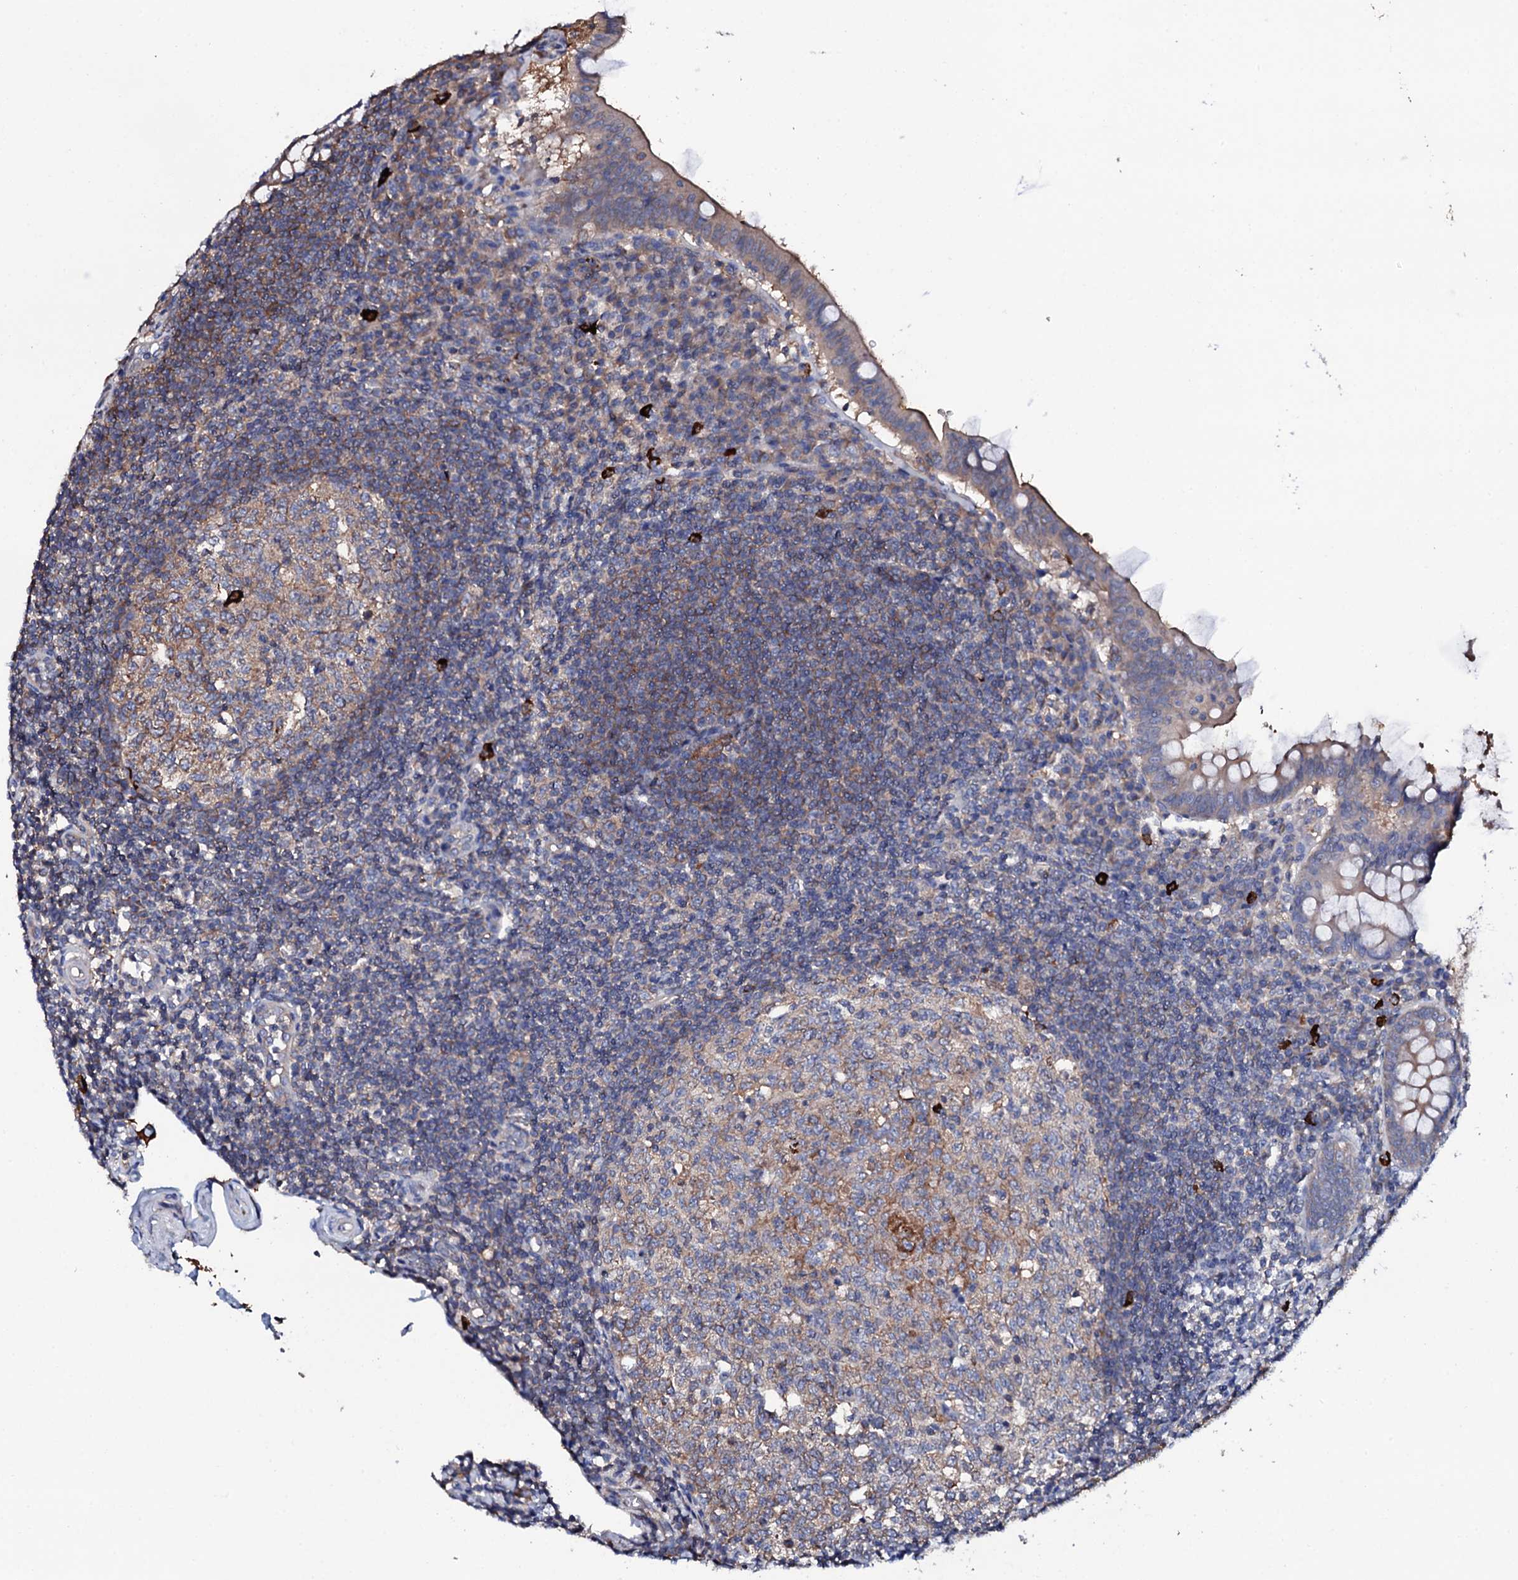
{"staining": {"intensity": "moderate", "quantity": ">75%", "location": "cytoplasmic/membranous"}, "tissue": "appendix", "cell_type": "Glandular cells", "image_type": "normal", "snomed": [{"axis": "morphology", "description": "Normal tissue, NOS"}, {"axis": "topography", "description": "Appendix"}], "caption": "Immunohistochemical staining of benign appendix shows moderate cytoplasmic/membranous protein staining in approximately >75% of glandular cells.", "gene": "TCAF2C", "patient": {"sex": "female", "age": 33}}